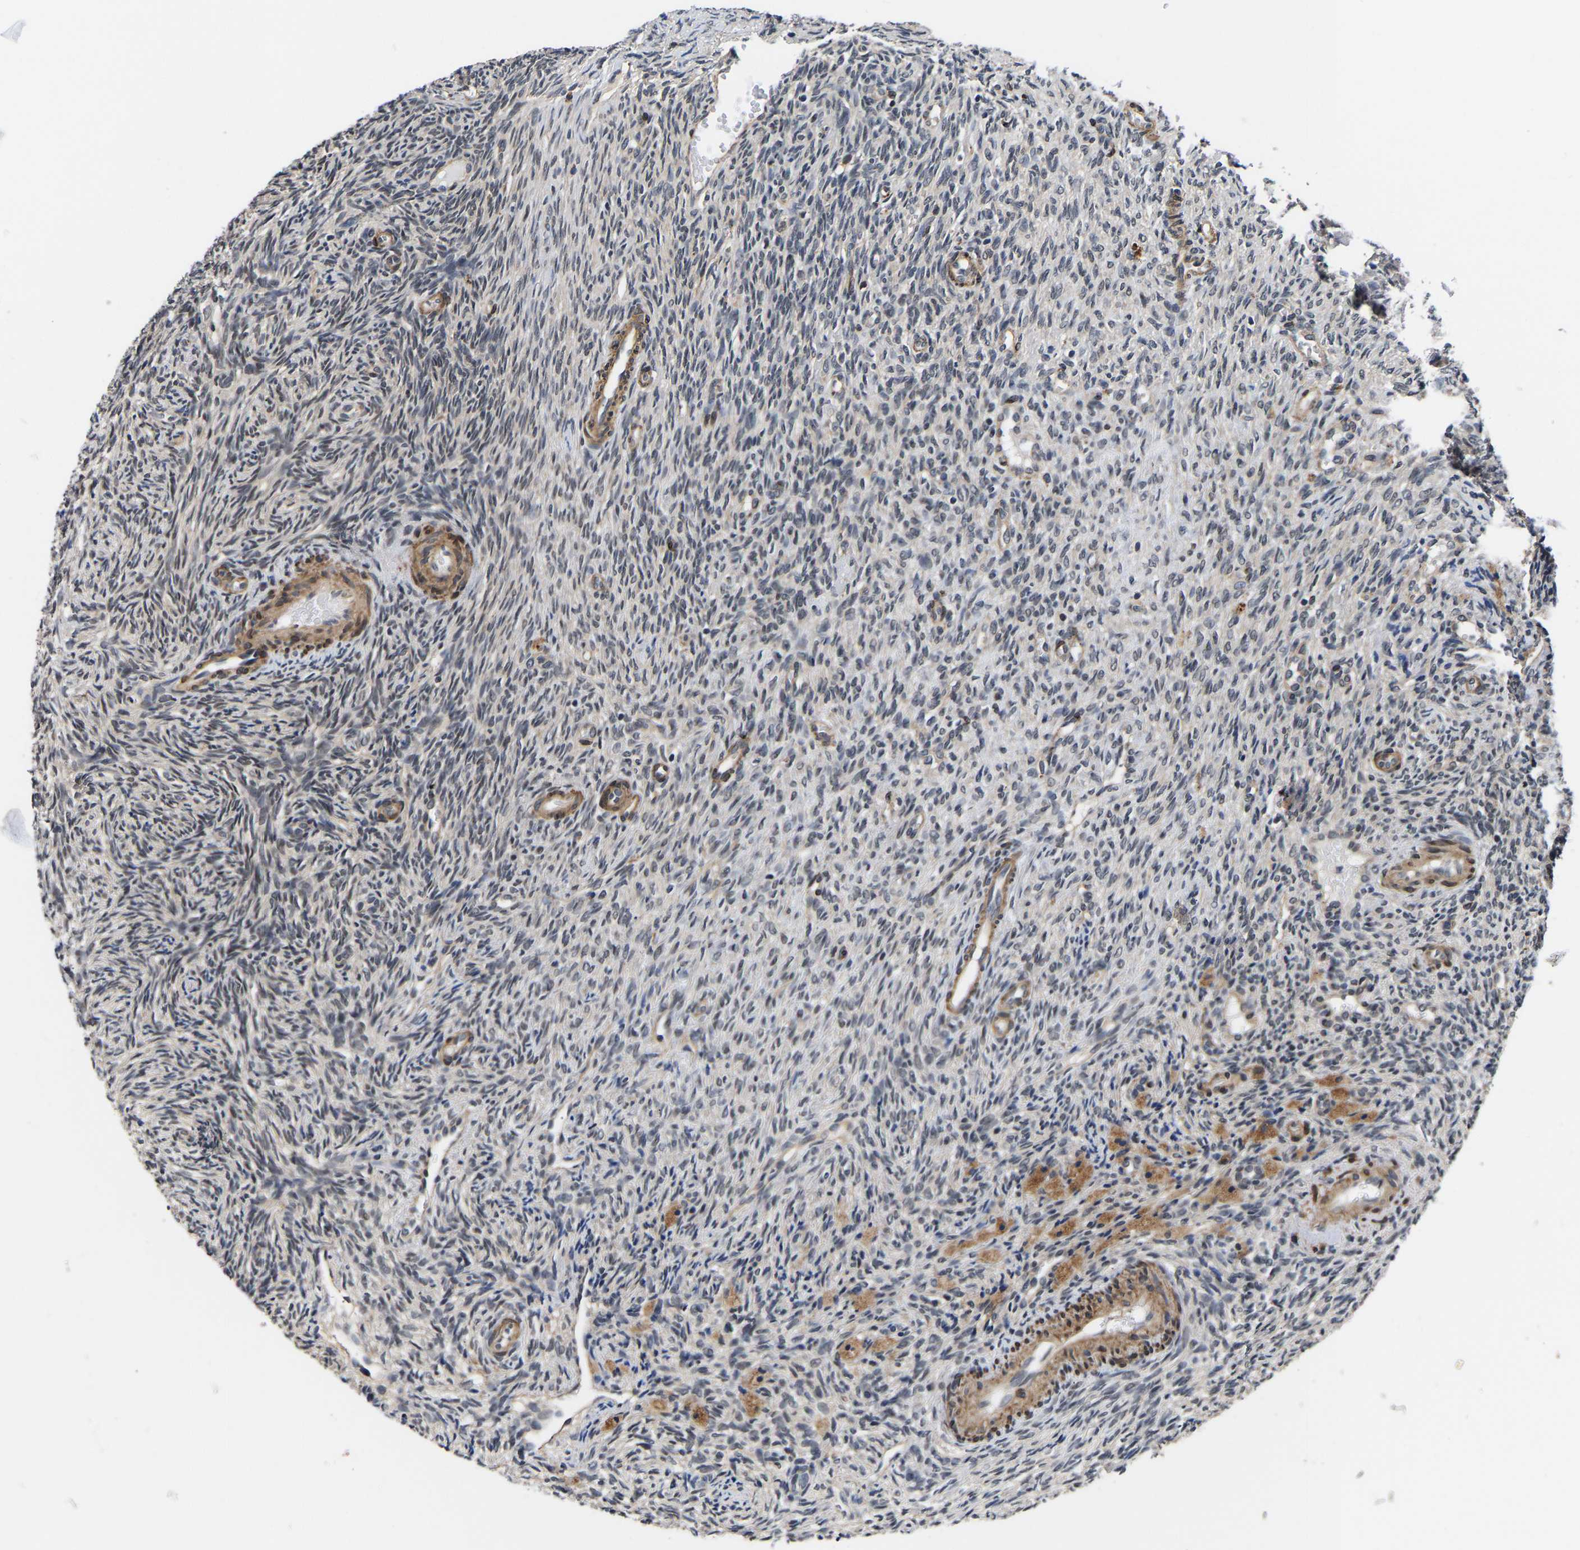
{"staining": {"intensity": "weak", "quantity": ">75%", "location": "cytoplasmic/membranous"}, "tissue": "ovary", "cell_type": "Follicle cells", "image_type": "normal", "snomed": [{"axis": "morphology", "description": "Normal tissue, NOS"}, {"axis": "topography", "description": "Ovary"}], "caption": "Immunohistochemistry photomicrograph of benign ovary stained for a protein (brown), which displays low levels of weak cytoplasmic/membranous staining in approximately >75% of follicle cells.", "gene": "METTL16", "patient": {"sex": "female", "age": 41}}